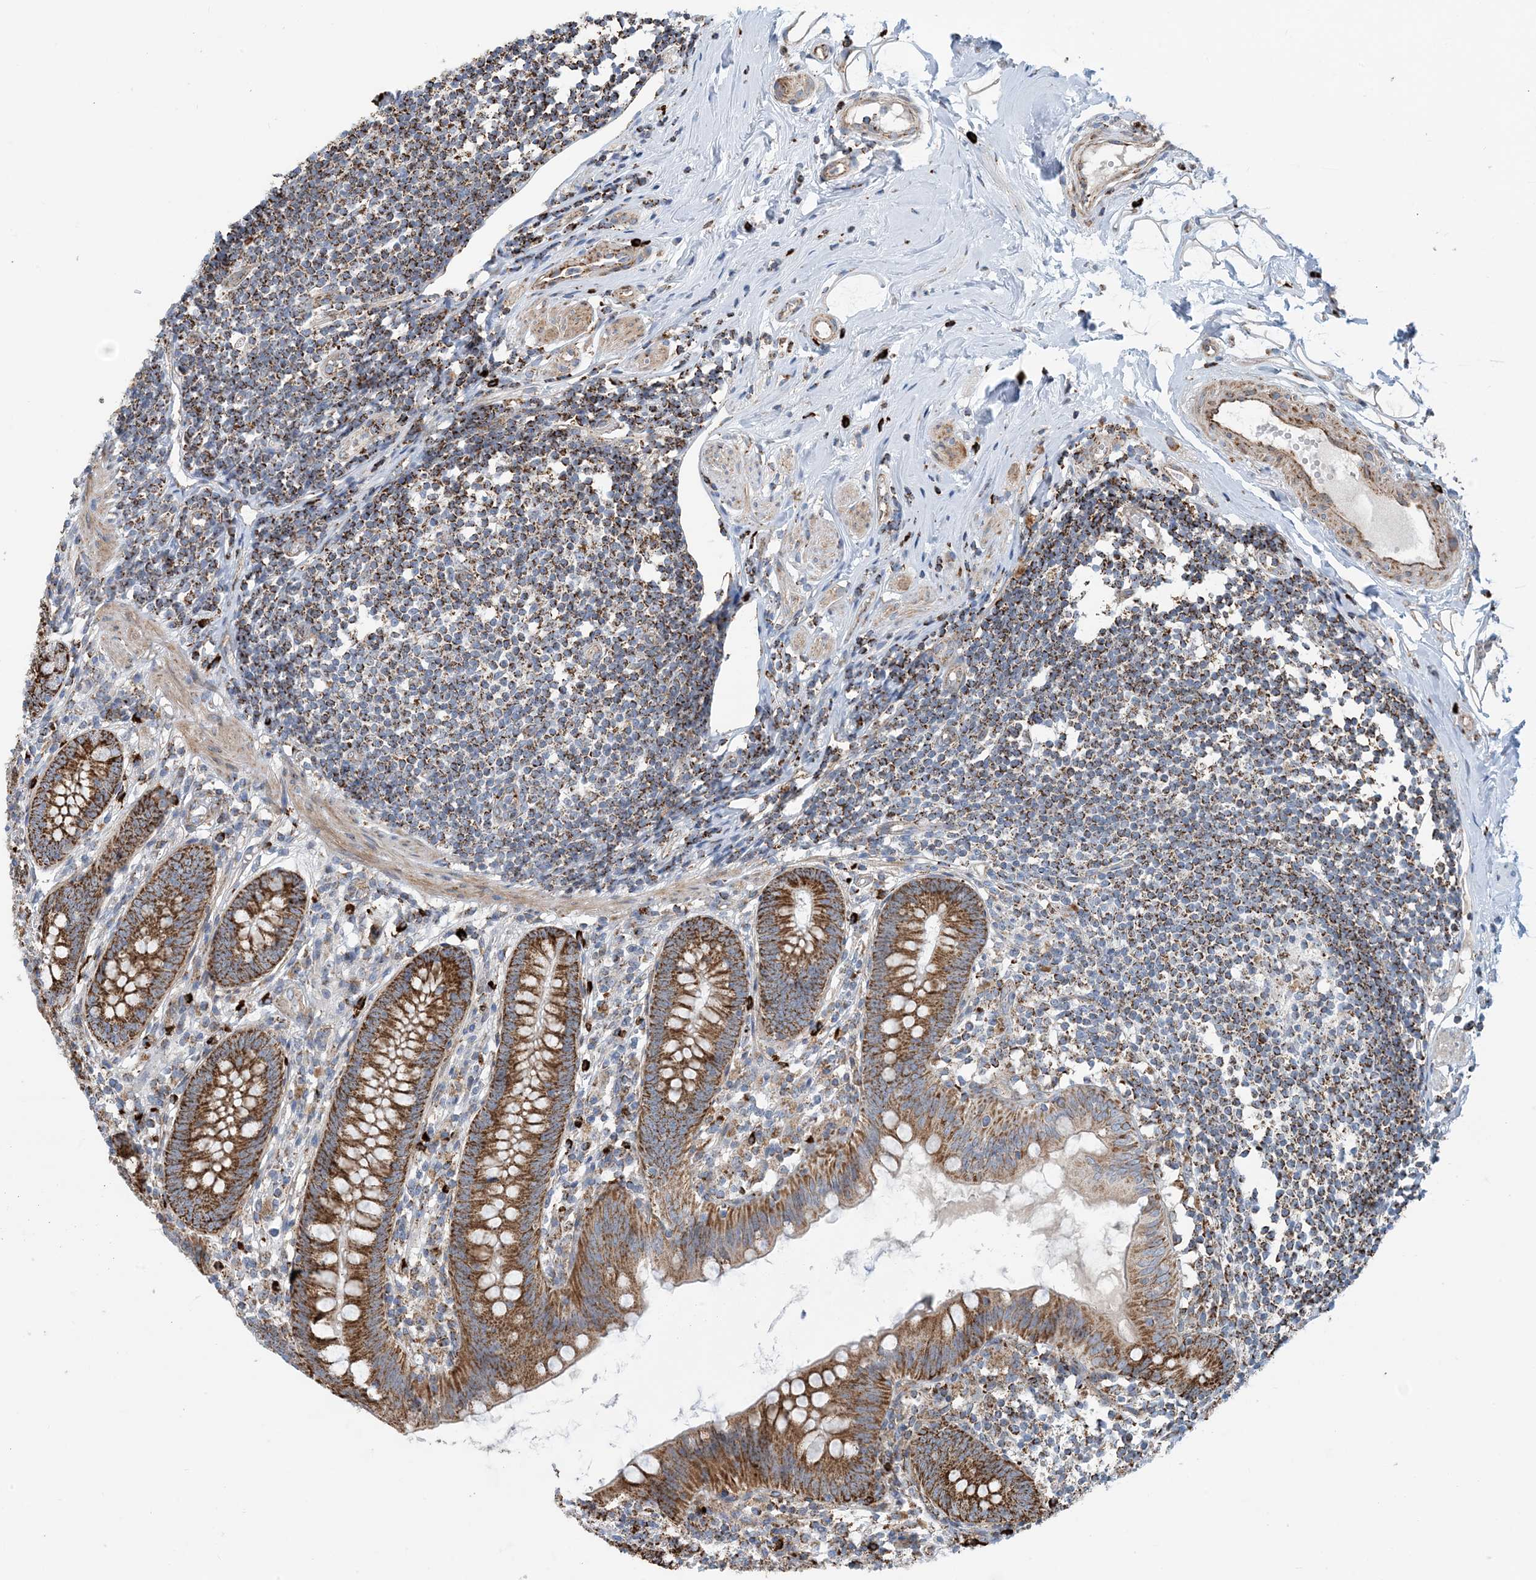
{"staining": {"intensity": "strong", "quantity": ">75%", "location": "cytoplasmic/membranous"}, "tissue": "appendix", "cell_type": "Glandular cells", "image_type": "normal", "snomed": [{"axis": "morphology", "description": "Normal tissue, NOS"}, {"axis": "topography", "description": "Appendix"}], "caption": "Approximately >75% of glandular cells in benign human appendix show strong cytoplasmic/membranous protein staining as visualized by brown immunohistochemical staining.", "gene": "PCDHGA1", "patient": {"sex": "female", "age": 62}}